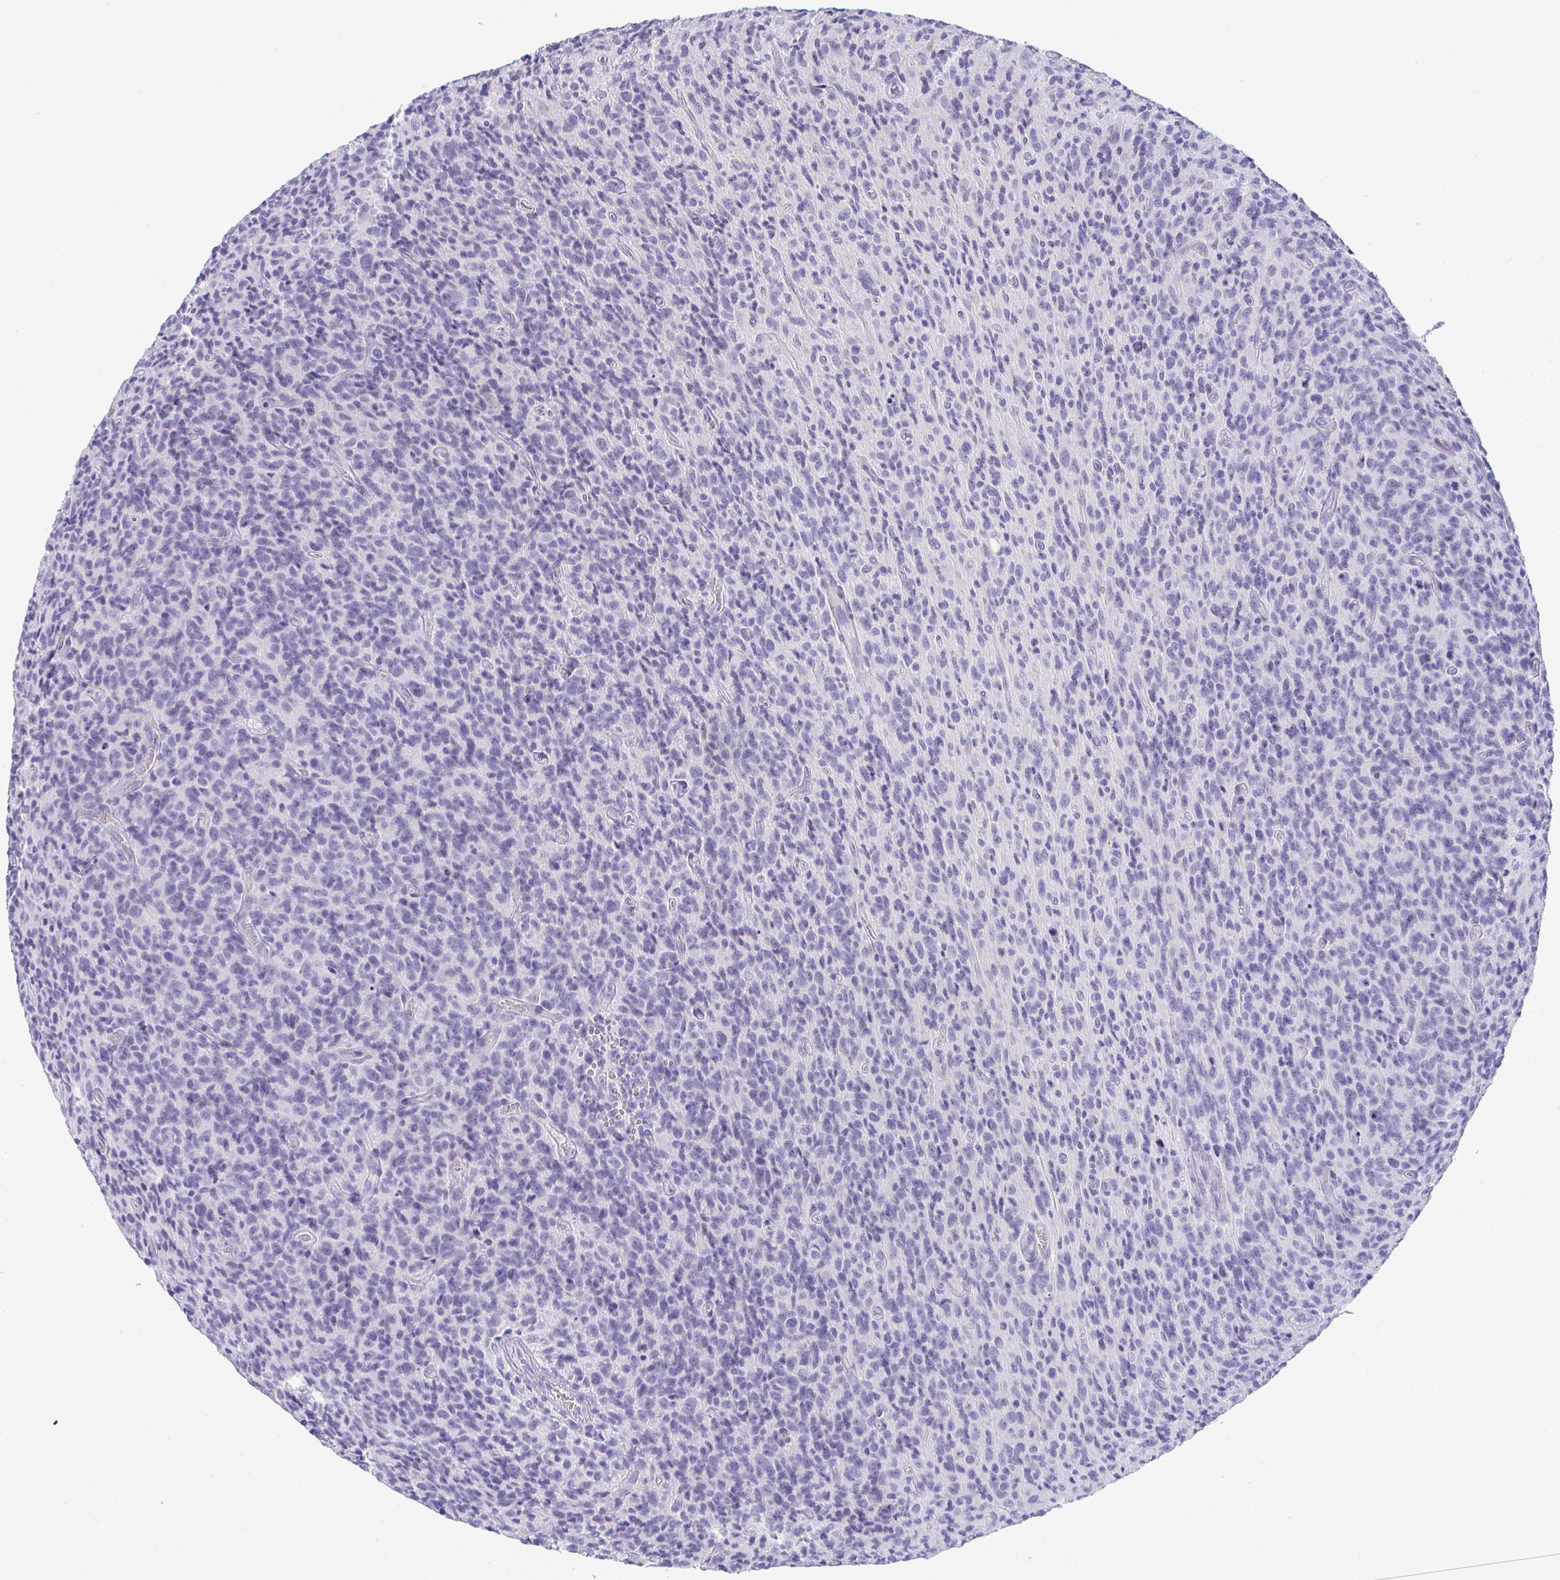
{"staining": {"intensity": "negative", "quantity": "none", "location": "none"}, "tissue": "glioma", "cell_type": "Tumor cells", "image_type": "cancer", "snomed": [{"axis": "morphology", "description": "Glioma, malignant, High grade"}, {"axis": "topography", "description": "Brain"}], "caption": "There is no significant expression in tumor cells of malignant glioma (high-grade).", "gene": "TTC30B", "patient": {"sex": "male", "age": 76}}